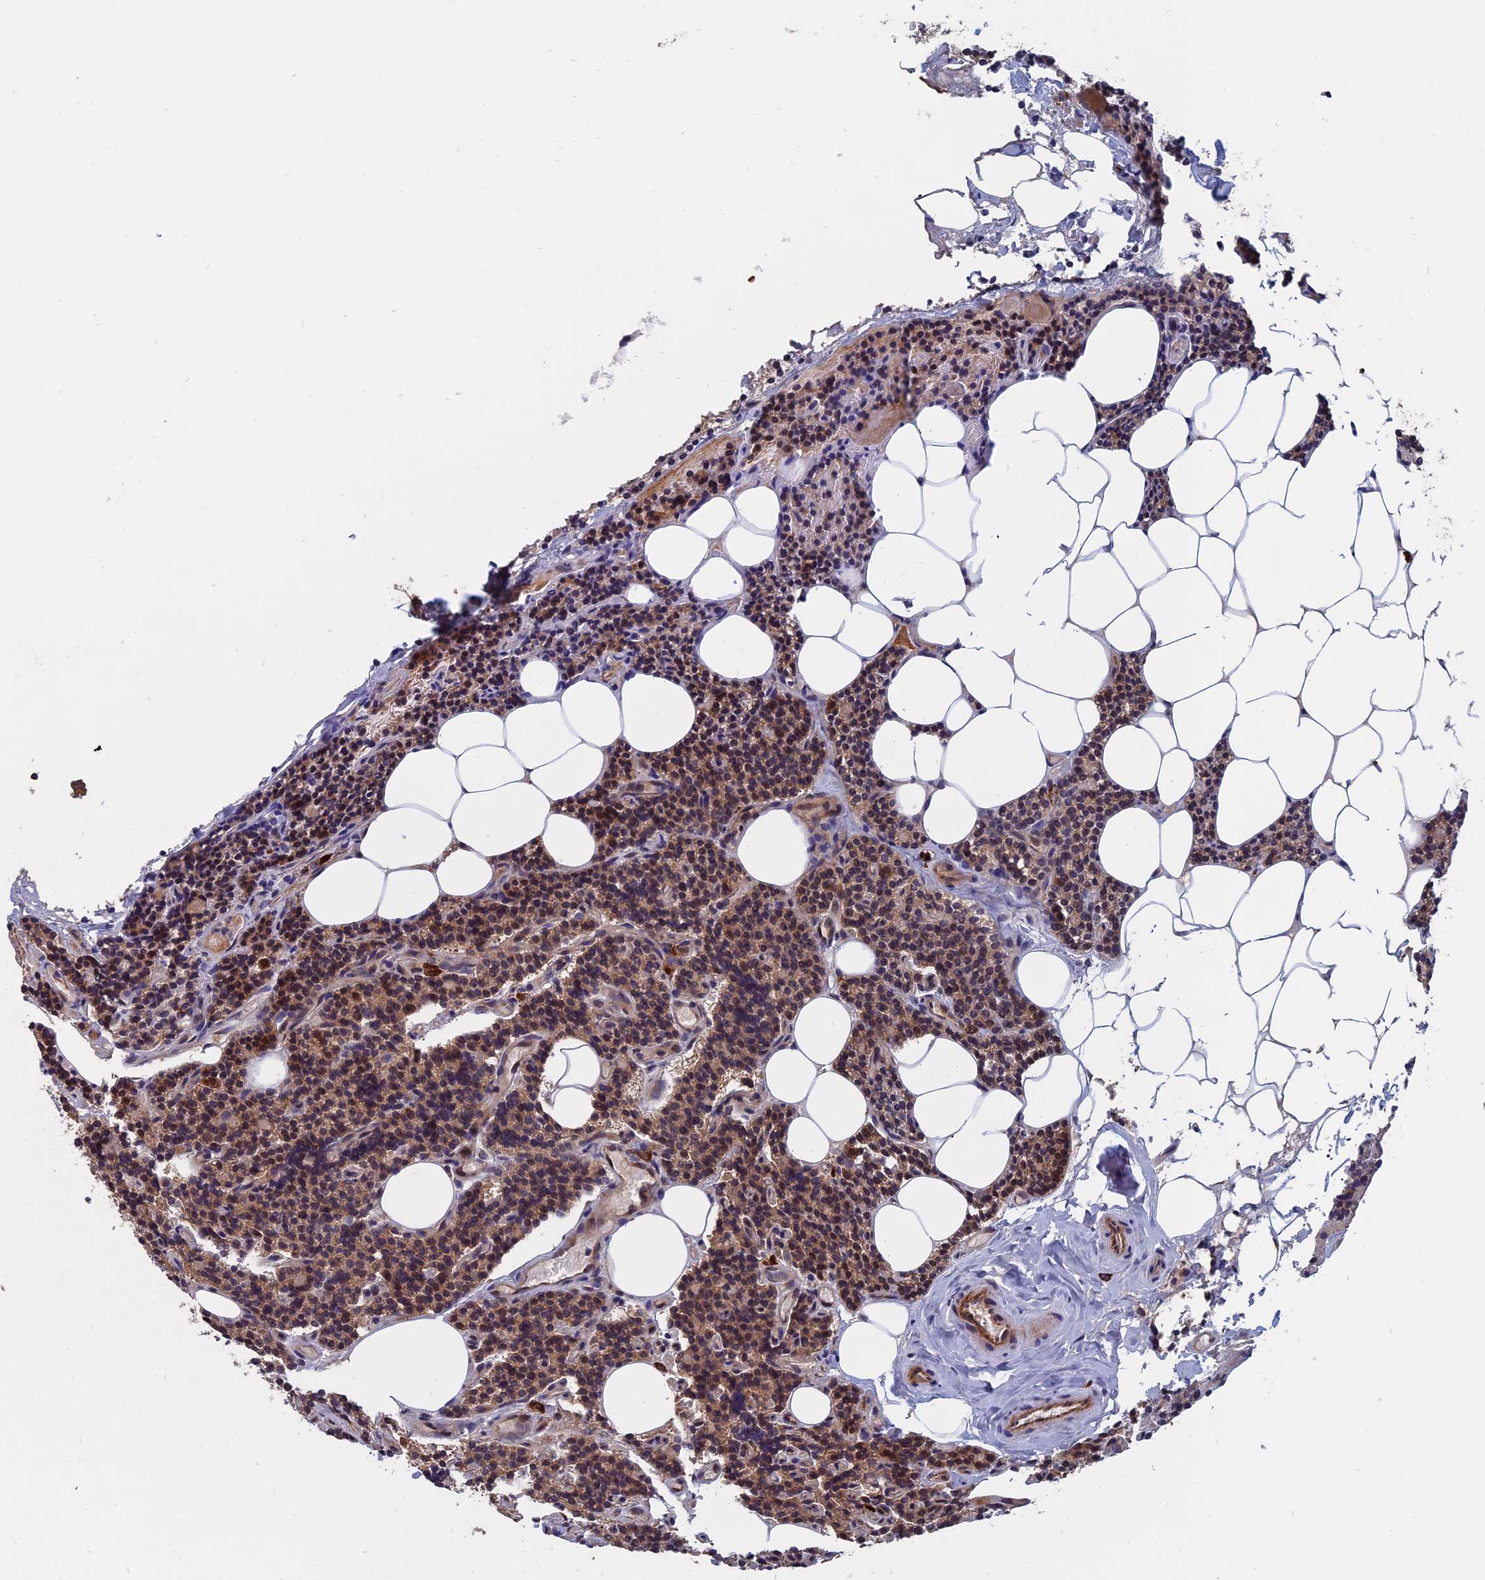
{"staining": {"intensity": "moderate", "quantity": ">75%", "location": "cytoplasmic/membranous,nuclear"}, "tissue": "parathyroid gland", "cell_type": "Glandular cells", "image_type": "normal", "snomed": [{"axis": "morphology", "description": "Normal tissue, NOS"}, {"axis": "topography", "description": "Parathyroid gland"}], "caption": "Immunohistochemistry (IHC) (DAB) staining of benign parathyroid gland demonstrates moderate cytoplasmic/membranous,nuclear protein staining in approximately >75% of glandular cells.", "gene": "TRAPPC2L", "patient": {"sex": "female", "age": 43}}